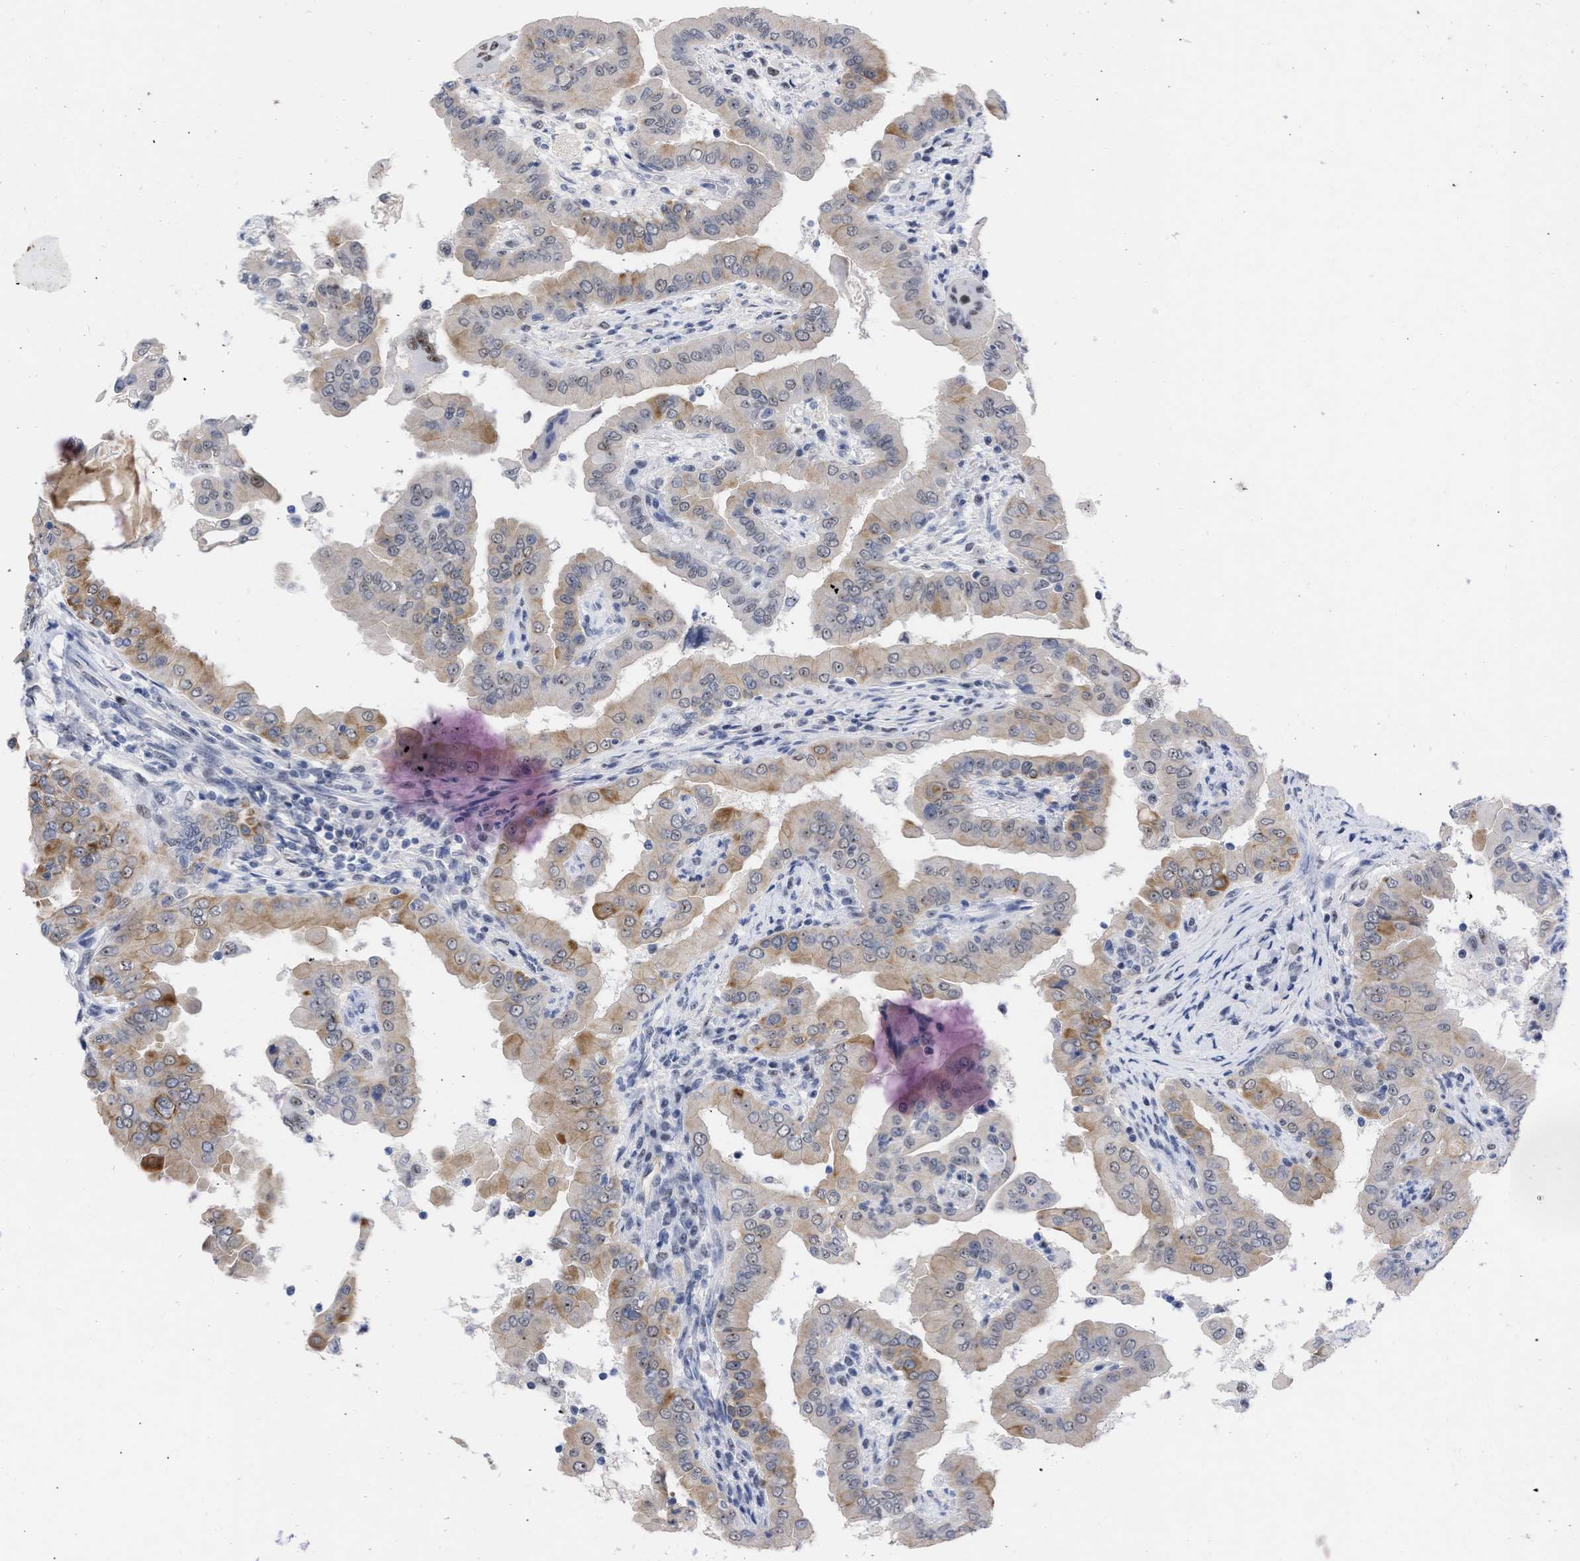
{"staining": {"intensity": "moderate", "quantity": "25%-75%", "location": "cytoplasmic/membranous"}, "tissue": "thyroid cancer", "cell_type": "Tumor cells", "image_type": "cancer", "snomed": [{"axis": "morphology", "description": "Papillary adenocarcinoma, NOS"}, {"axis": "topography", "description": "Thyroid gland"}], "caption": "This histopathology image displays thyroid cancer stained with immunohistochemistry to label a protein in brown. The cytoplasmic/membranous of tumor cells show moderate positivity for the protein. Nuclei are counter-stained blue.", "gene": "DDX41", "patient": {"sex": "male", "age": 33}}